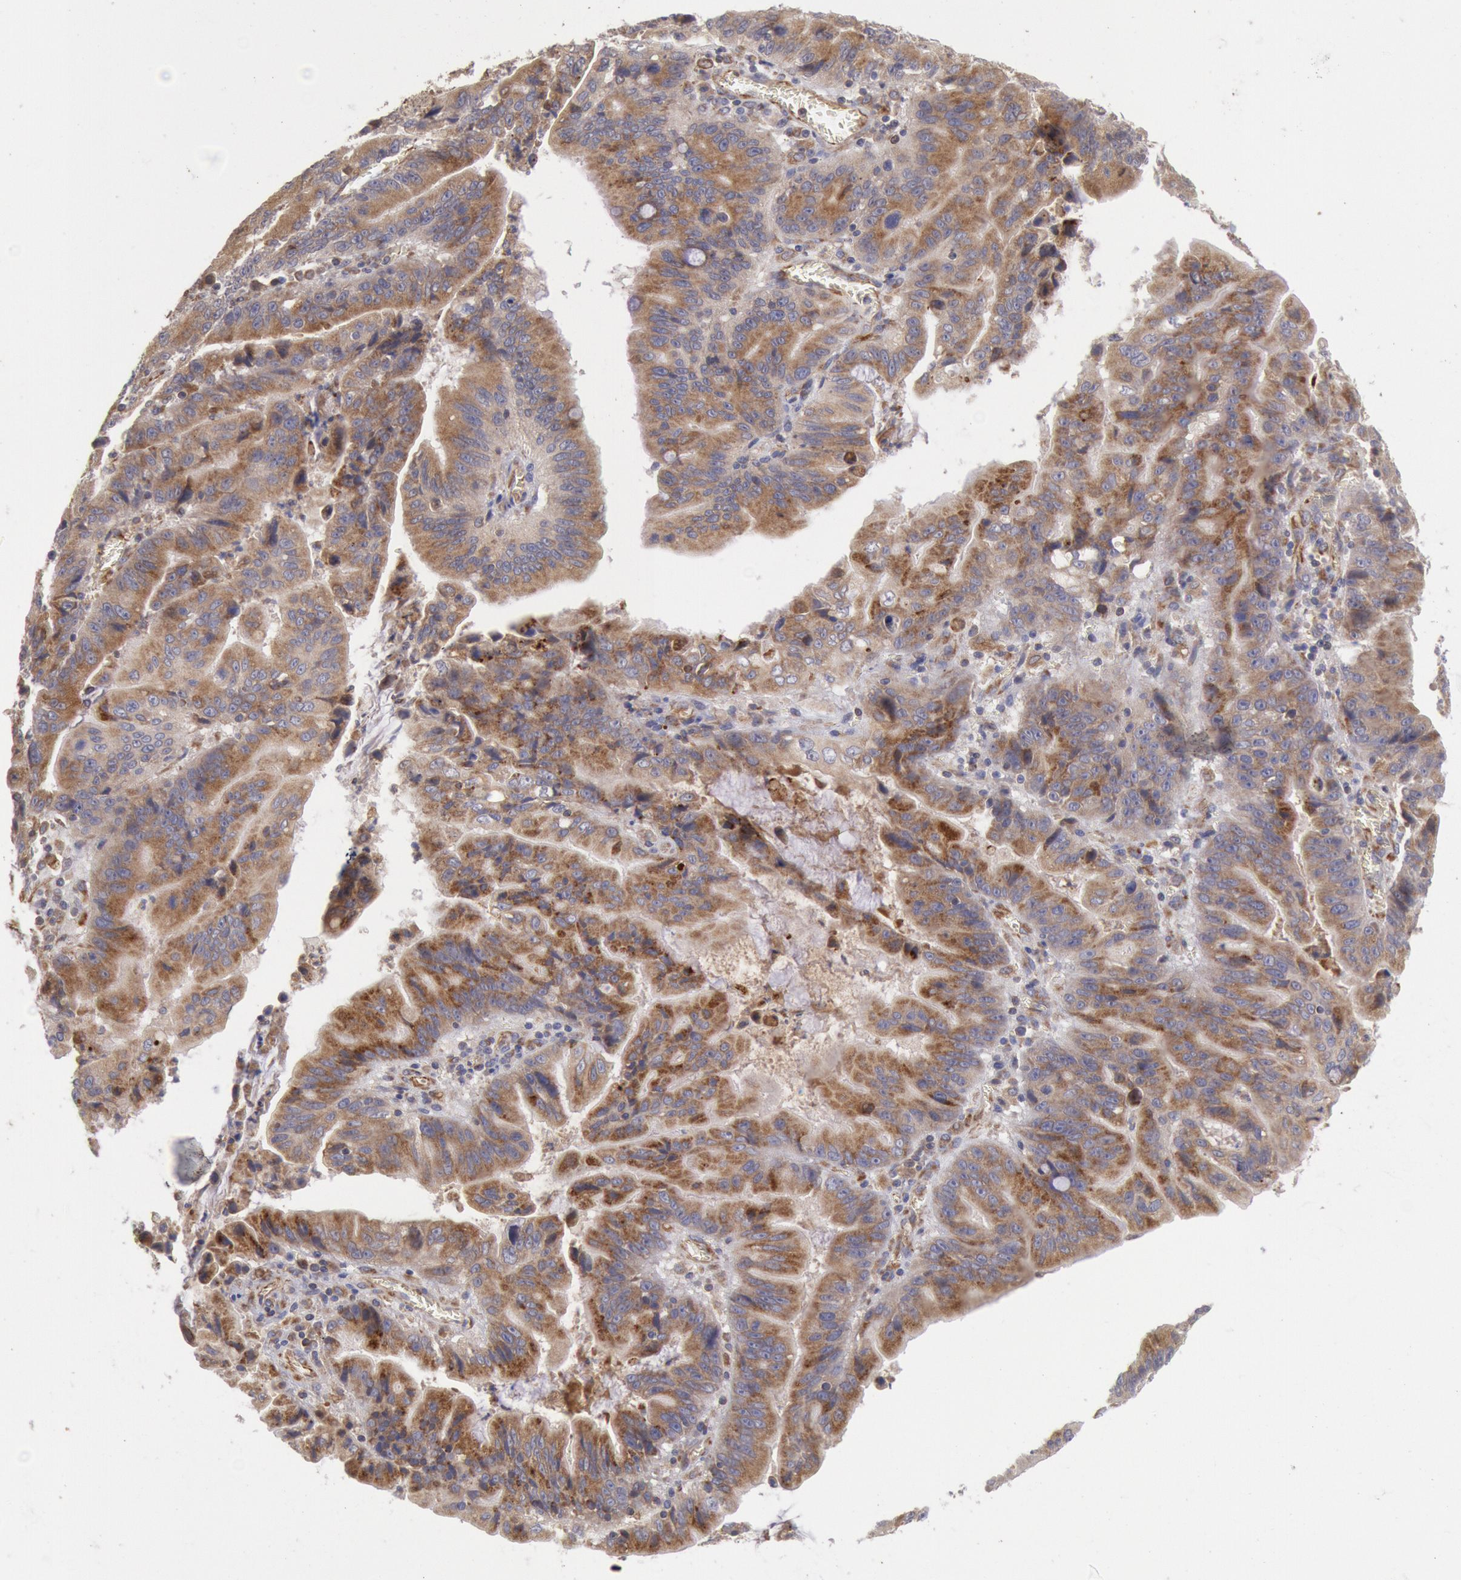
{"staining": {"intensity": "moderate", "quantity": ">75%", "location": "cytoplasmic/membranous"}, "tissue": "stomach cancer", "cell_type": "Tumor cells", "image_type": "cancer", "snomed": [{"axis": "morphology", "description": "Adenocarcinoma, NOS"}, {"axis": "topography", "description": "Stomach, upper"}], "caption": "A medium amount of moderate cytoplasmic/membranous staining is seen in approximately >75% of tumor cells in stomach cancer (adenocarcinoma) tissue.", "gene": "RNF139", "patient": {"sex": "male", "age": 63}}